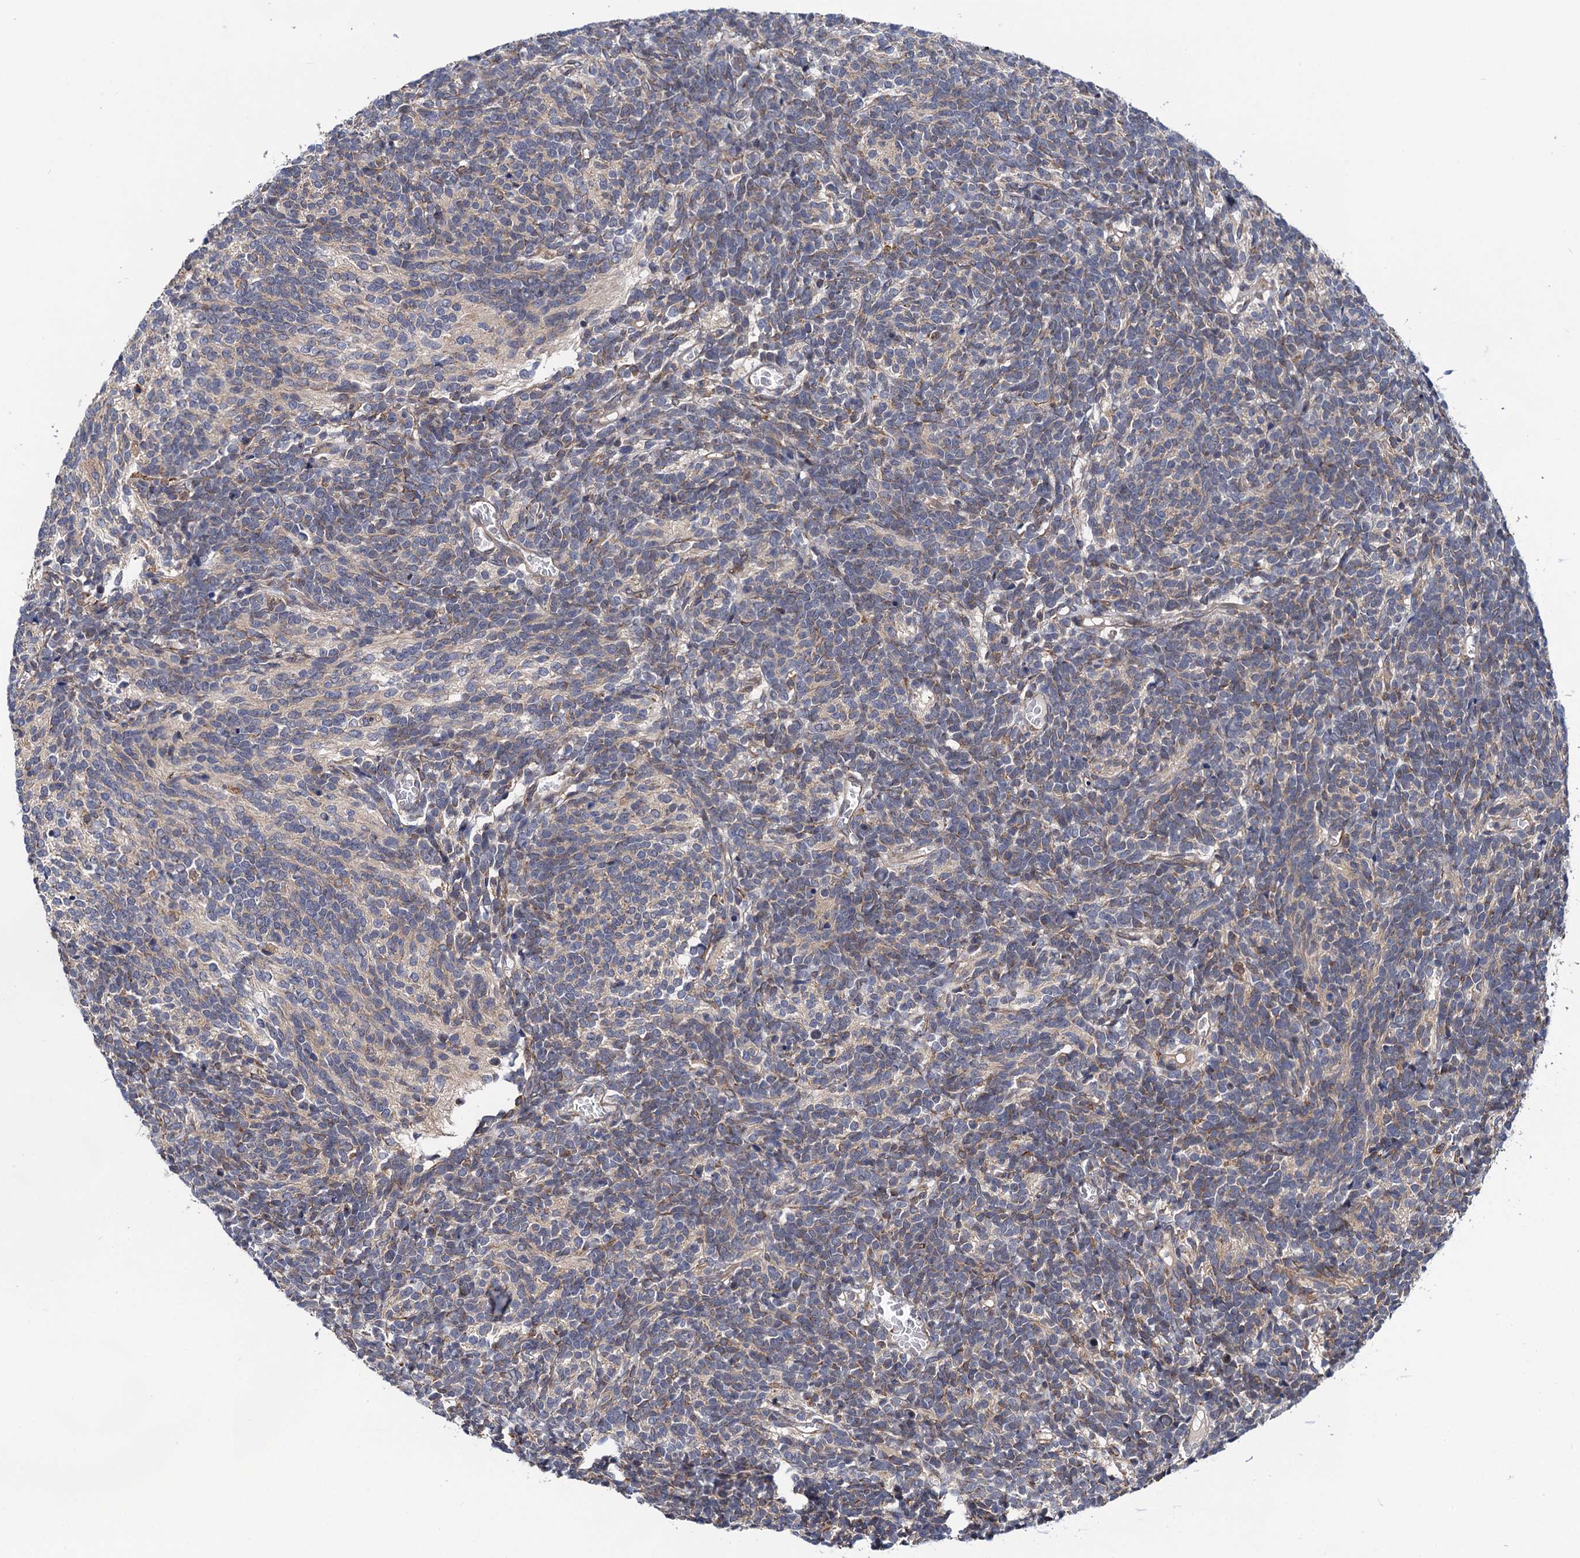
{"staining": {"intensity": "weak", "quantity": "<25%", "location": "cytoplasmic/membranous"}, "tissue": "glioma", "cell_type": "Tumor cells", "image_type": "cancer", "snomed": [{"axis": "morphology", "description": "Glioma, malignant, Low grade"}, {"axis": "topography", "description": "Brain"}], "caption": "DAB (3,3'-diaminobenzidine) immunohistochemical staining of glioma exhibits no significant expression in tumor cells. (Brightfield microscopy of DAB IHC at high magnification).", "gene": "PGLS", "patient": {"sex": "female", "age": 1}}